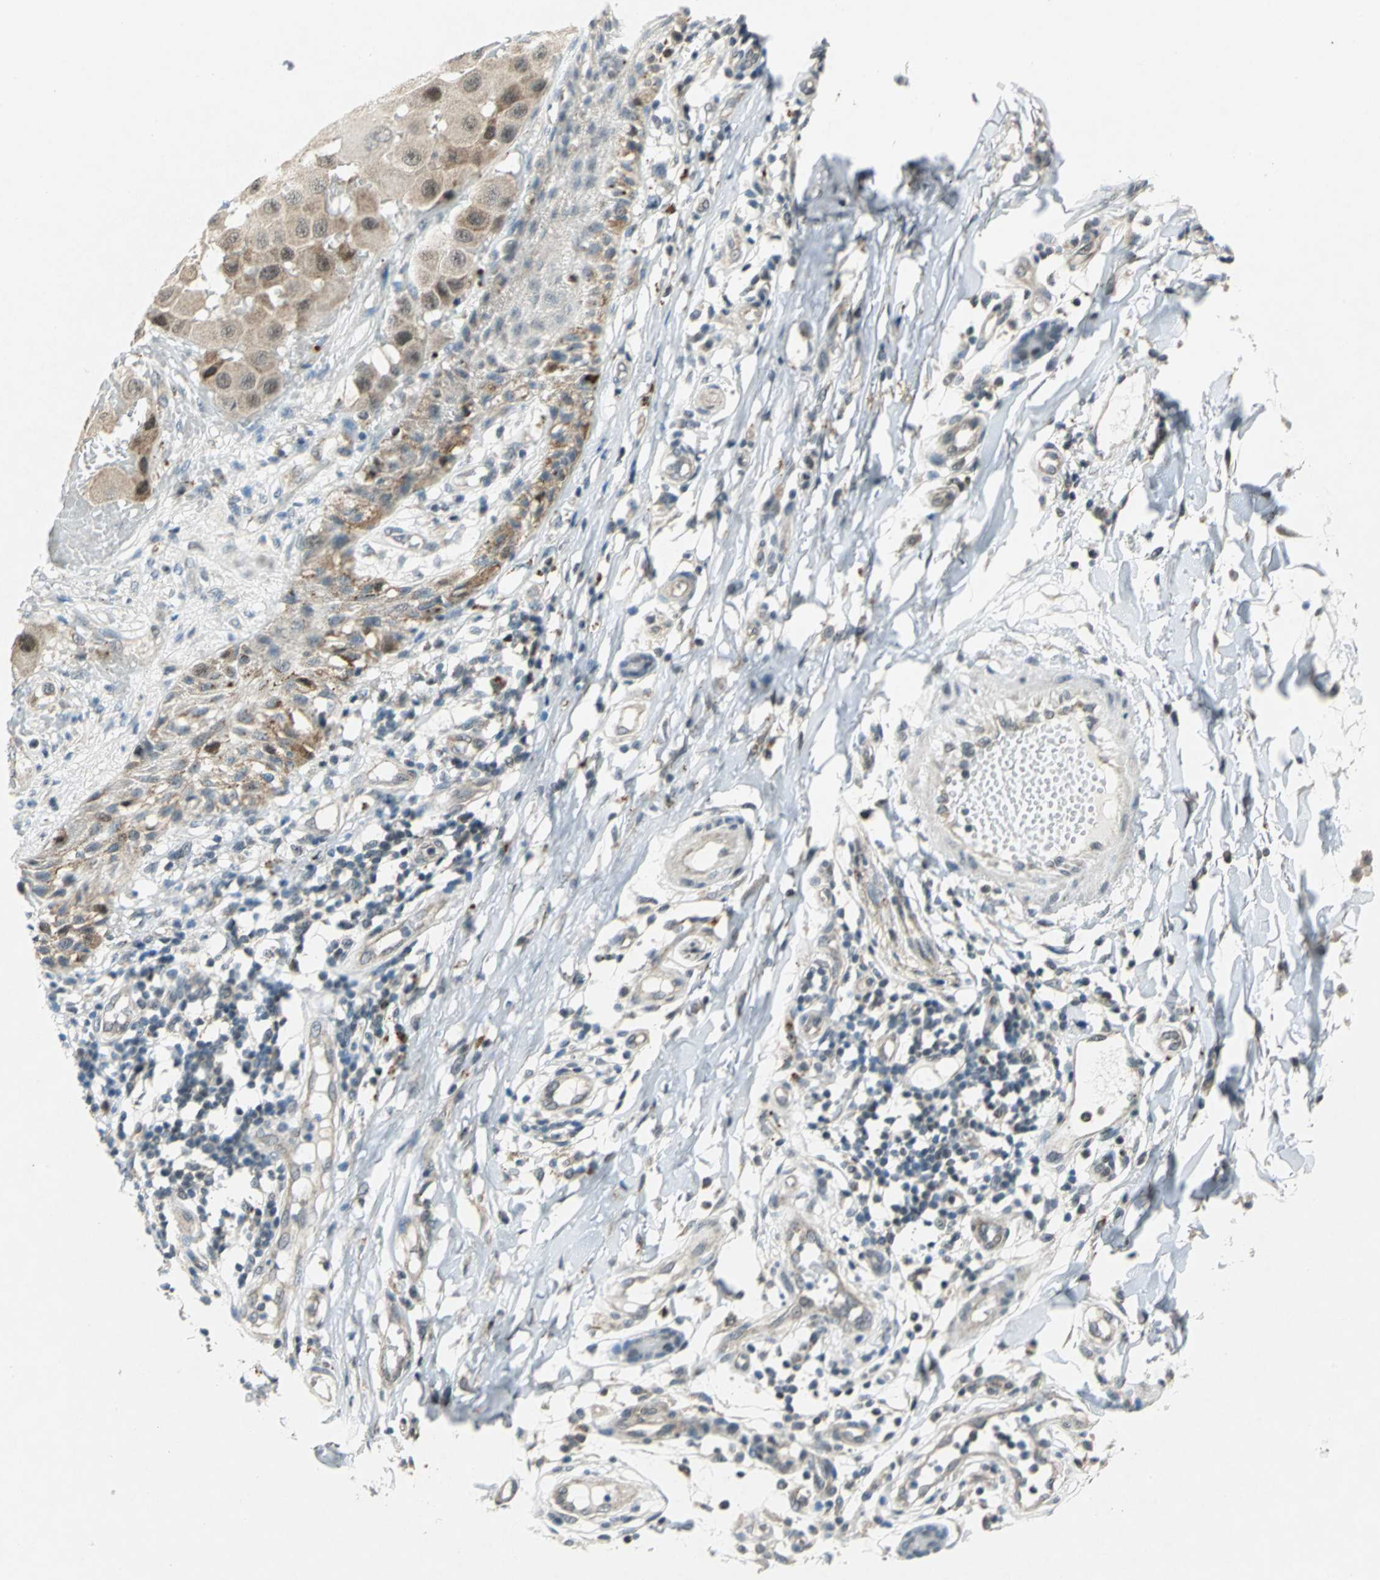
{"staining": {"intensity": "weak", "quantity": ">75%", "location": "cytoplasmic/membranous,nuclear"}, "tissue": "melanoma", "cell_type": "Tumor cells", "image_type": "cancer", "snomed": [{"axis": "morphology", "description": "Malignant melanoma, NOS"}, {"axis": "topography", "description": "Skin"}], "caption": "Malignant melanoma tissue reveals weak cytoplasmic/membranous and nuclear positivity in about >75% of tumor cells, visualized by immunohistochemistry.", "gene": "PIN1", "patient": {"sex": "female", "age": 81}}